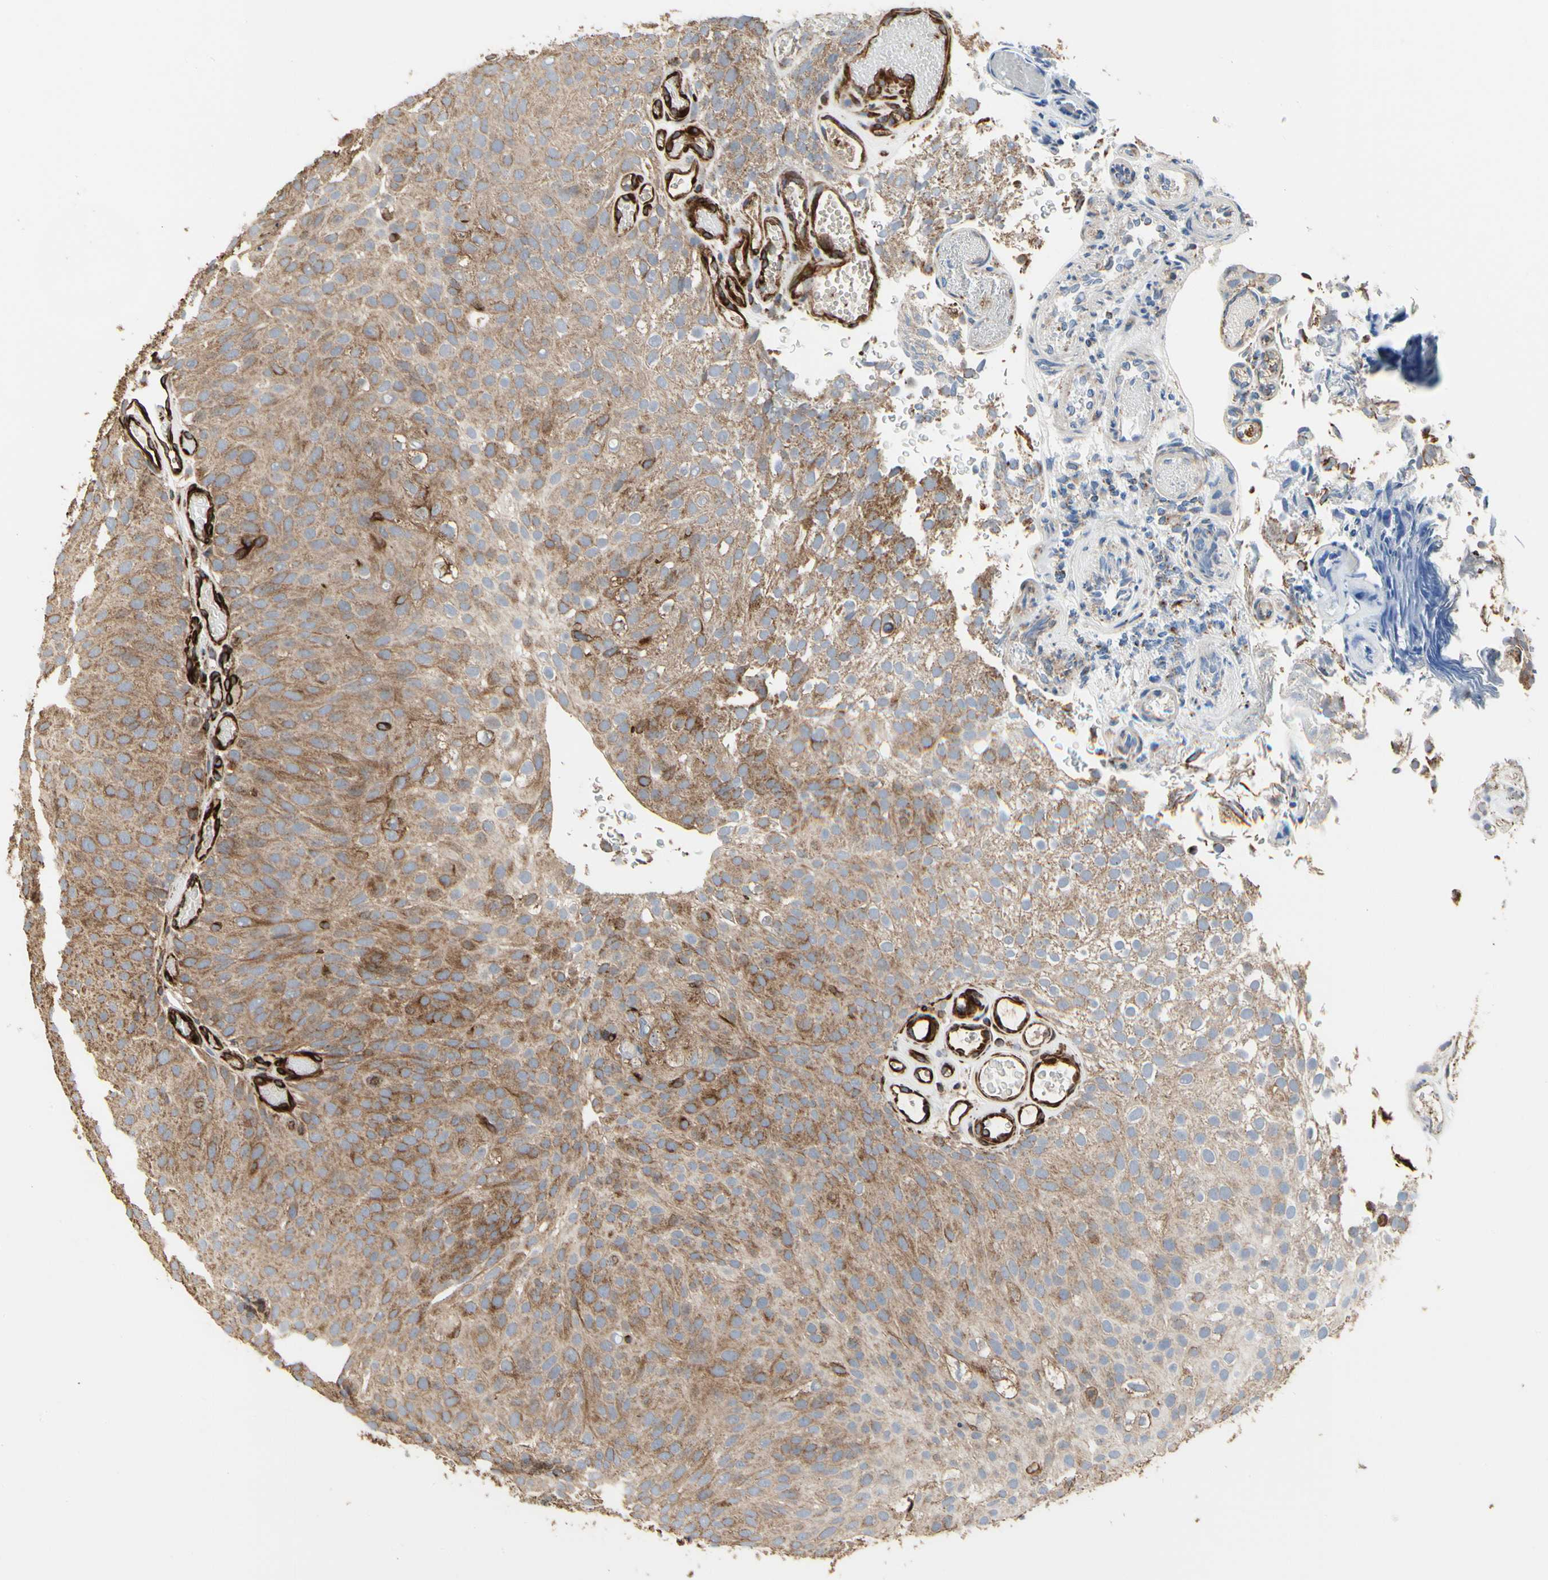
{"staining": {"intensity": "weak", "quantity": ">75%", "location": "cytoplasmic/membranous"}, "tissue": "urothelial cancer", "cell_type": "Tumor cells", "image_type": "cancer", "snomed": [{"axis": "morphology", "description": "Urothelial carcinoma, Low grade"}, {"axis": "topography", "description": "Urinary bladder"}], "caption": "Human urothelial carcinoma (low-grade) stained with a protein marker reveals weak staining in tumor cells.", "gene": "TUBA1A", "patient": {"sex": "male", "age": 78}}